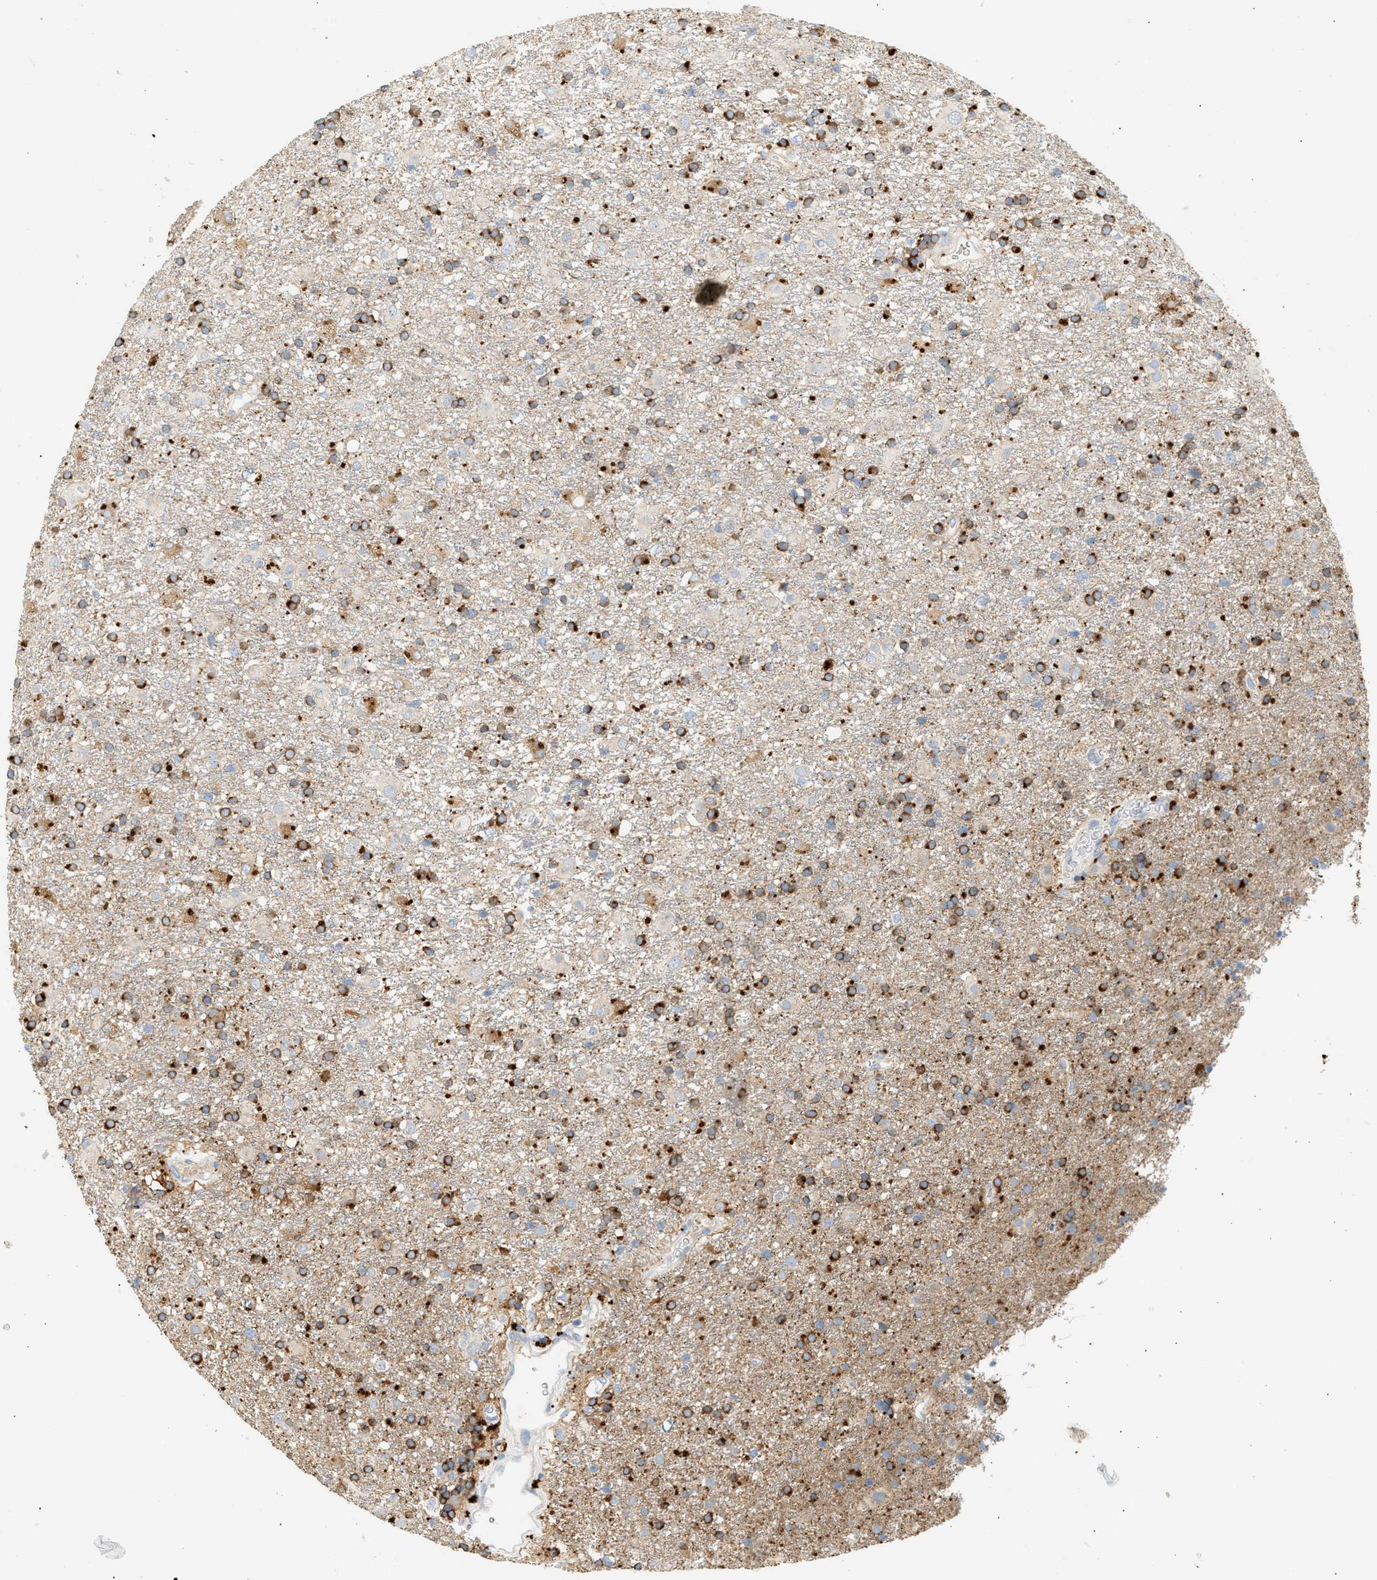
{"staining": {"intensity": "strong", "quantity": ">75%", "location": "cytoplasmic/membranous"}, "tissue": "glioma", "cell_type": "Tumor cells", "image_type": "cancer", "snomed": [{"axis": "morphology", "description": "Glioma, malignant, Low grade"}, {"axis": "topography", "description": "Brain"}], "caption": "Strong cytoplasmic/membranous positivity for a protein is appreciated in about >75% of tumor cells of malignant low-grade glioma using IHC.", "gene": "ENTHD1", "patient": {"sex": "male", "age": 65}}